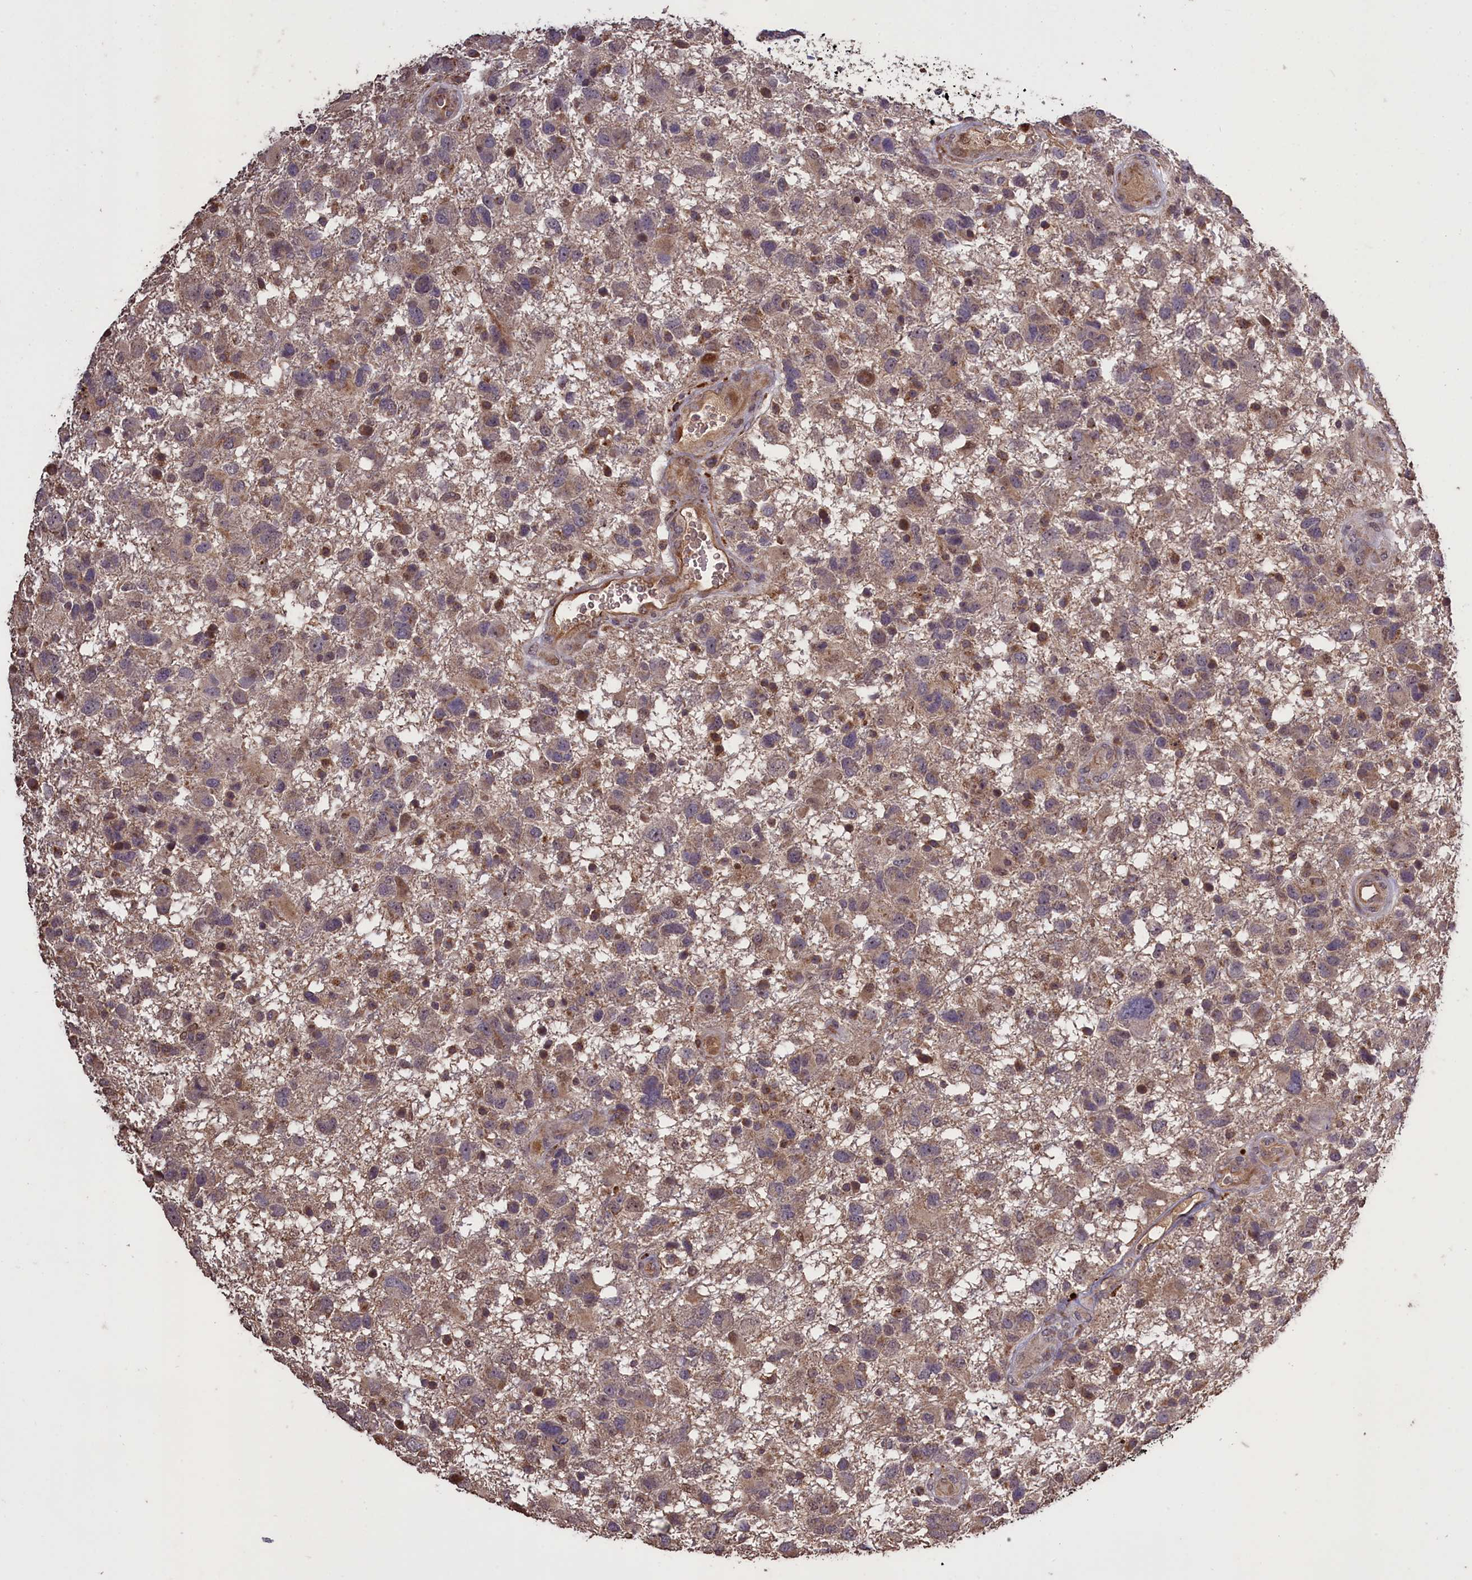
{"staining": {"intensity": "weak", "quantity": ">75%", "location": "cytoplasmic/membranous"}, "tissue": "glioma", "cell_type": "Tumor cells", "image_type": "cancer", "snomed": [{"axis": "morphology", "description": "Glioma, malignant, High grade"}, {"axis": "topography", "description": "Brain"}], "caption": "Brown immunohistochemical staining in human malignant glioma (high-grade) displays weak cytoplasmic/membranous staining in about >75% of tumor cells. (DAB (3,3'-diaminobenzidine) IHC, brown staining for protein, blue staining for nuclei).", "gene": "CLRN2", "patient": {"sex": "male", "age": 61}}